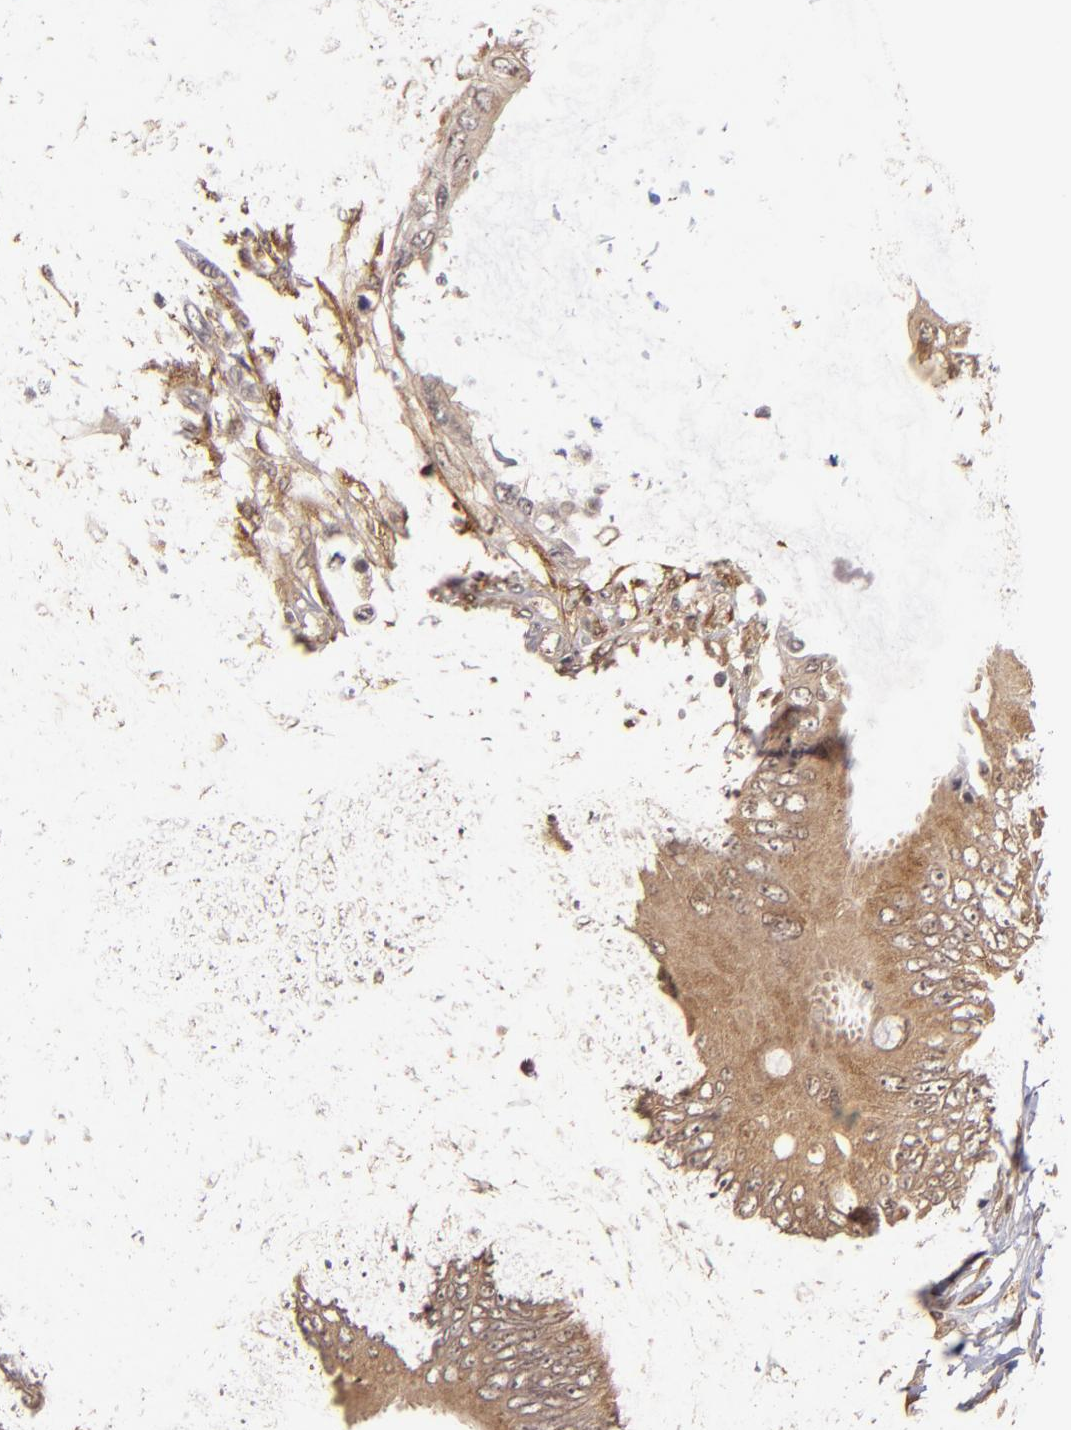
{"staining": {"intensity": "moderate", "quantity": ">75%", "location": "cytoplasmic/membranous"}, "tissue": "colorectal cancer", "cell_type": "Tumor cells", "image_type": "cancer", "snomed": [{"axis": "morphology", "description": "Normal tissue, NOS"}, {"axis": "morphology", "description": "Adenocarcinoma, NOS"}, {"axis": "topography", "description": "Rectum"}, {"axis": "topography", "description": "Peripheral nerve tissue"}], "caption": "Brown immunohistochemical staining in colorectal cancer shows moderate cytoplasmic/membranous expression in approximately >75% of tumor cells.", "gene": "MAPK3", "patient": {"sex": "female", "age": 77}}